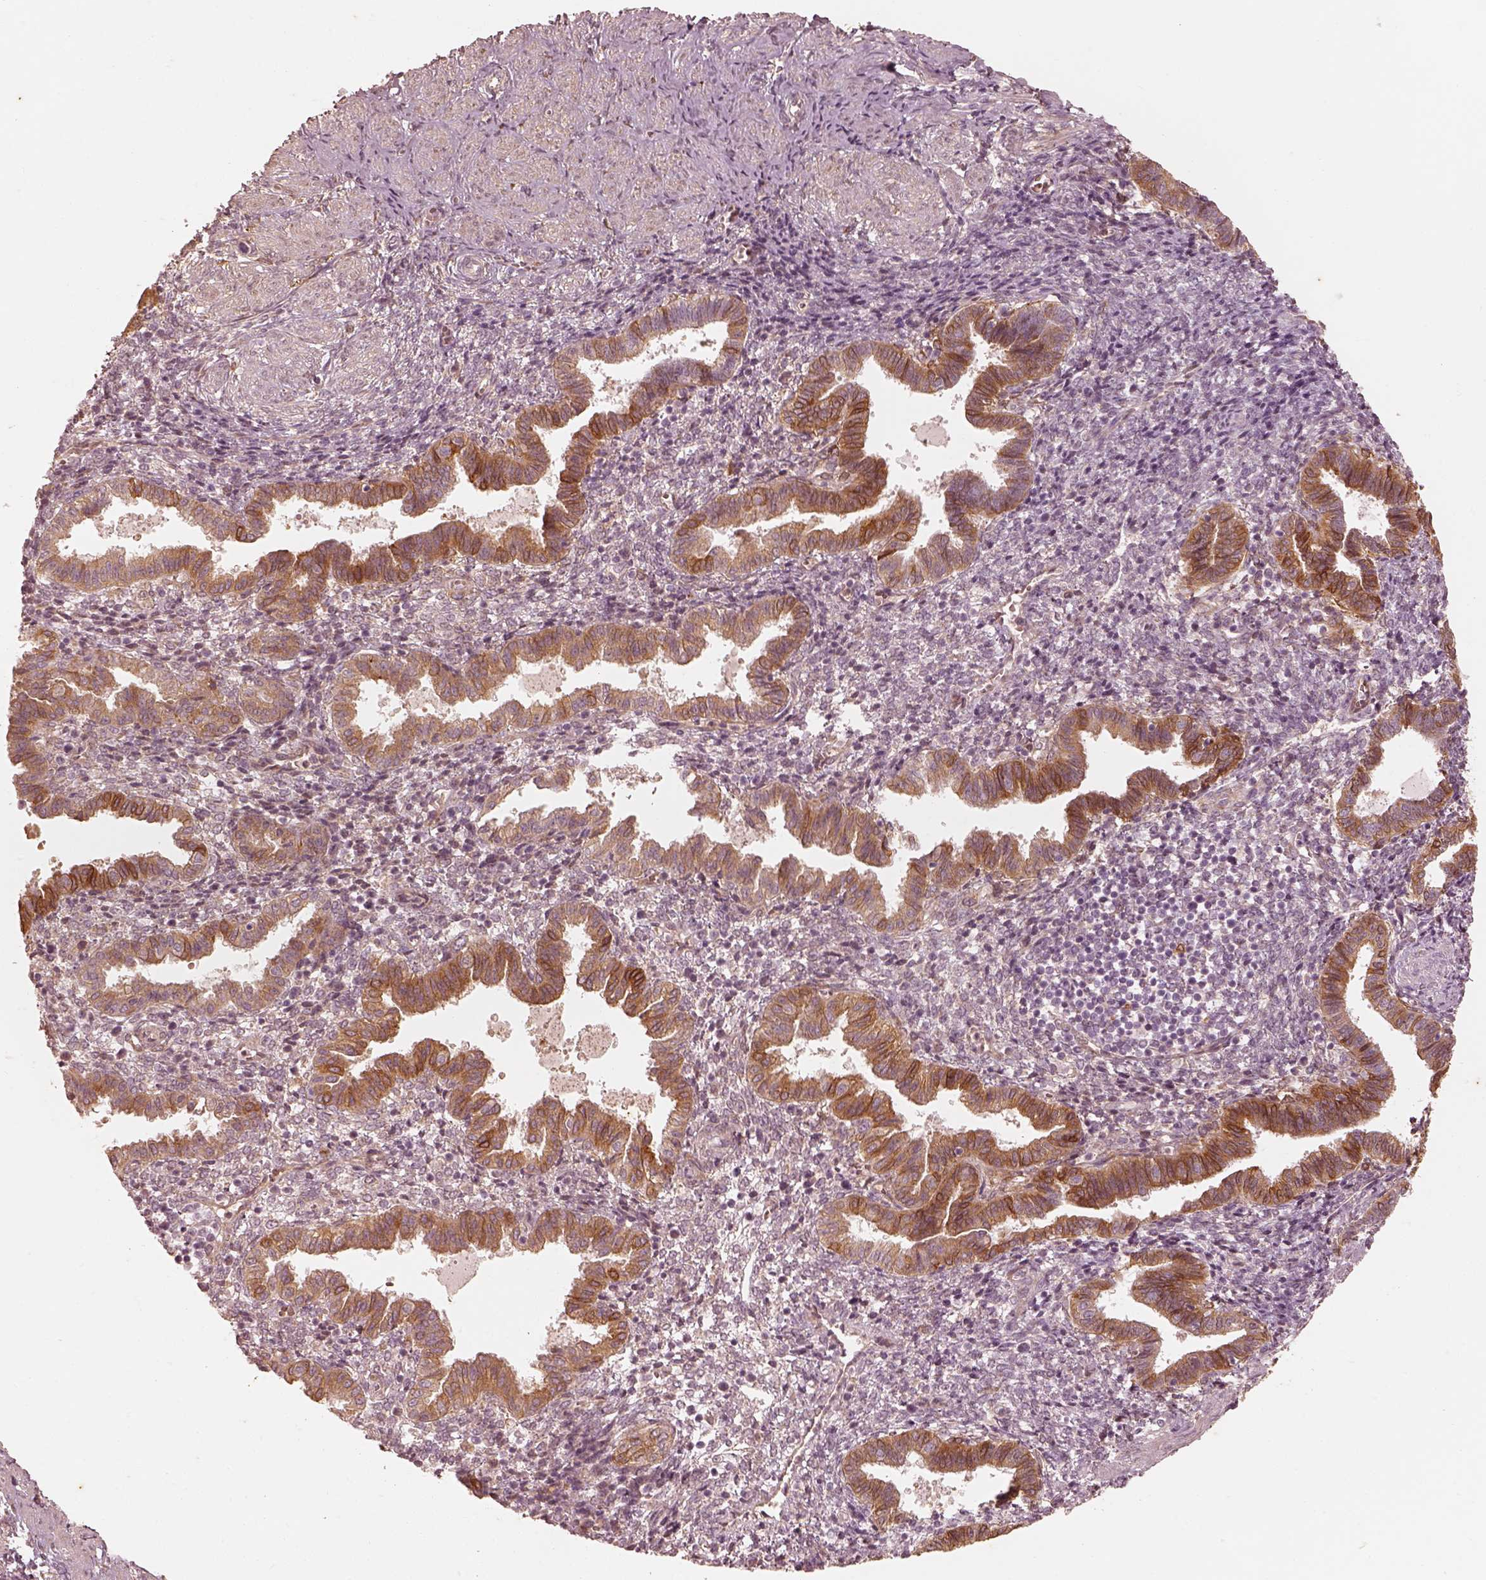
{"staining": {"intensity": "moderate", "quantity": ">75%", "location": "cytoplasmic/membranous"}, "tissue": "endometrium", "cell_type": "Cells in endometrial stroma", "image_type": "normal", "snomed": [{"axis": "morphology", "description": "Normal tissue, NOS"}, {"axis": "topography", "description": "Endometrium"}], "caption": "This micrograph demonstrates benign endometrium stained with immunohistochemistry to label a protein in brown. The cytoplasmic/membranous of cells in endometrial stroma show moderate positivity for the protein. Nuclei are counter-stained blue.", "gene": "WLS", "patient": {"sex": "female", "age": 37}}